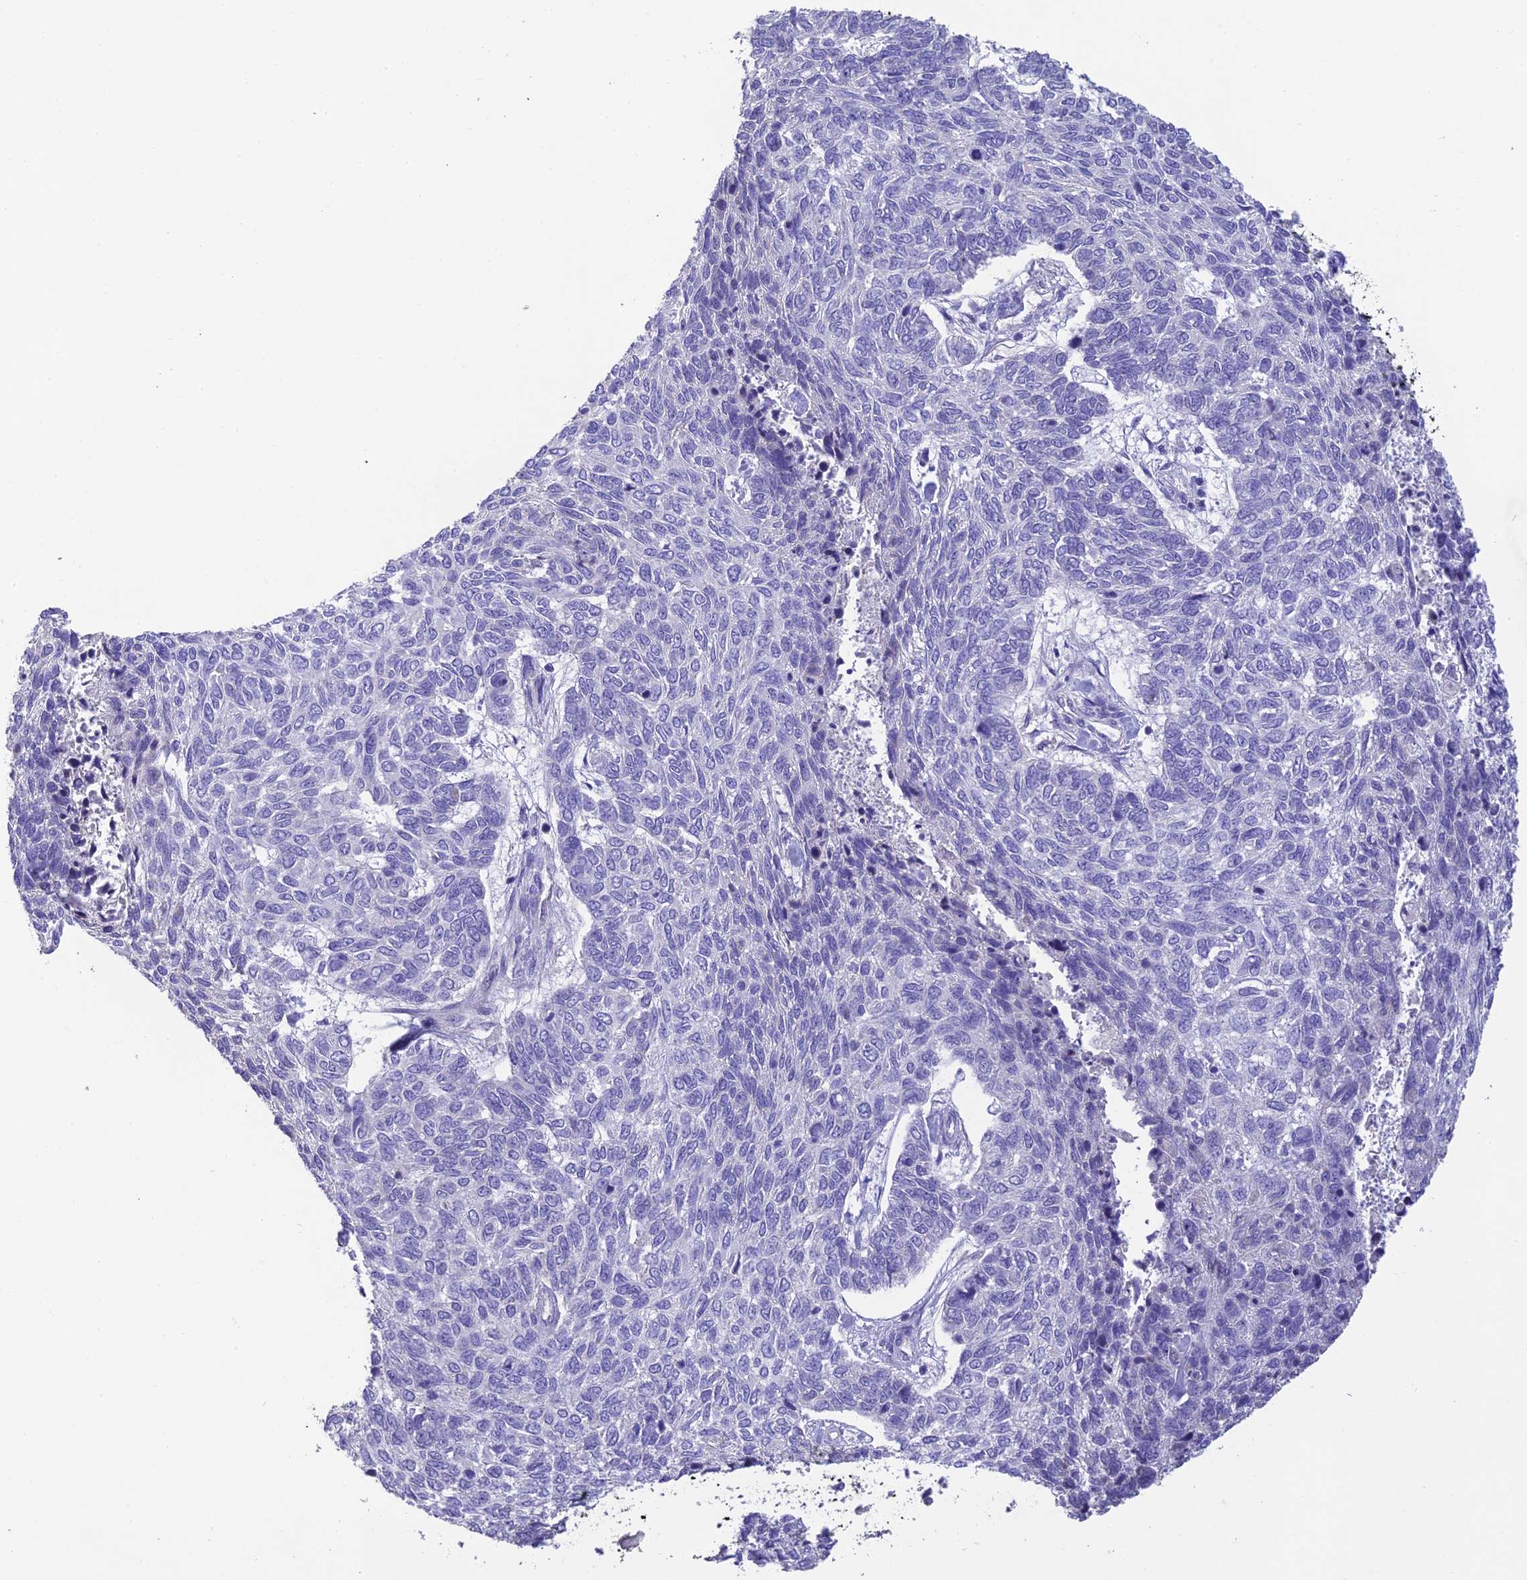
{"staining": {"intensity": "negative", "quantity": "none", "location": "none"}, "tissue": "skin cancer", "cell_type": "Tumor cells", "image_type": "cancer", "snomed": [{"axis": "morphology", "description": "Basal cell carcinoma"}, {"axis": "topography", "description": "Skin"}], "caption": "Human basal cell carcinoma (skin) stained for a protein using immunohistochemistry exhibits no staining in tumor cells.", "gene": "HSD17B2", "patient": {"sex": "female", "age": 65}}